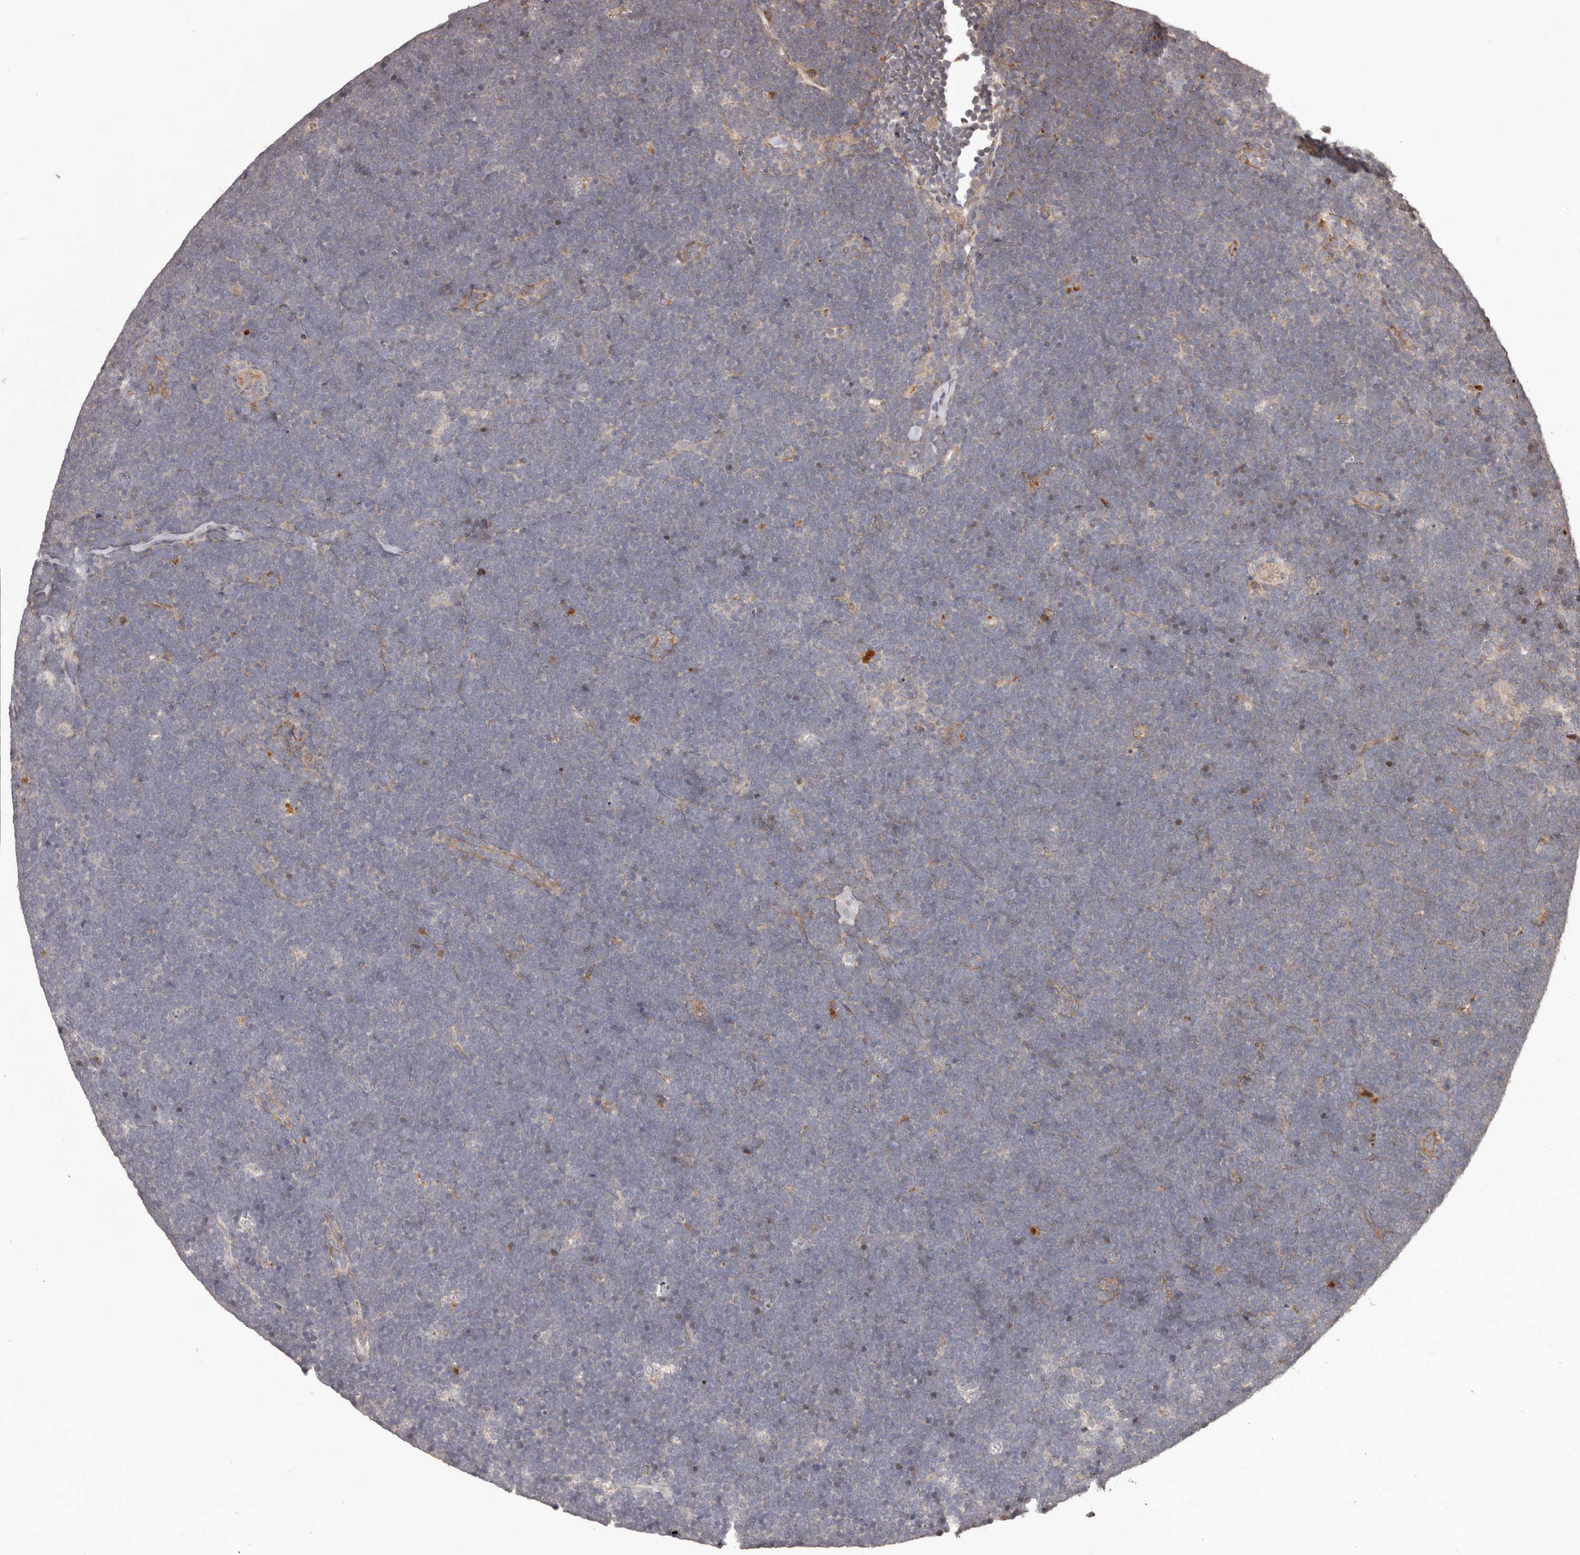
{"staining": {"intensity": "negative", "quantity": "none", "location": "none"}, "tissue": "lymphoma", "cell_type": "Tumor cells", "image_type": "cancer", "snomed": [{"axis": "morphology", "description": "Malignant lymphoma, non-Hodgkin's type, High grade"}, {"axis": "topography", "description": "Lymph node"}], "caption": "The immunohistochemistry (IHC) histopathology image has no significant expression in tumor cells of lymphoma tissue.", "gene": "MTO1", "patient": {"sex": "male", "age": 13}}